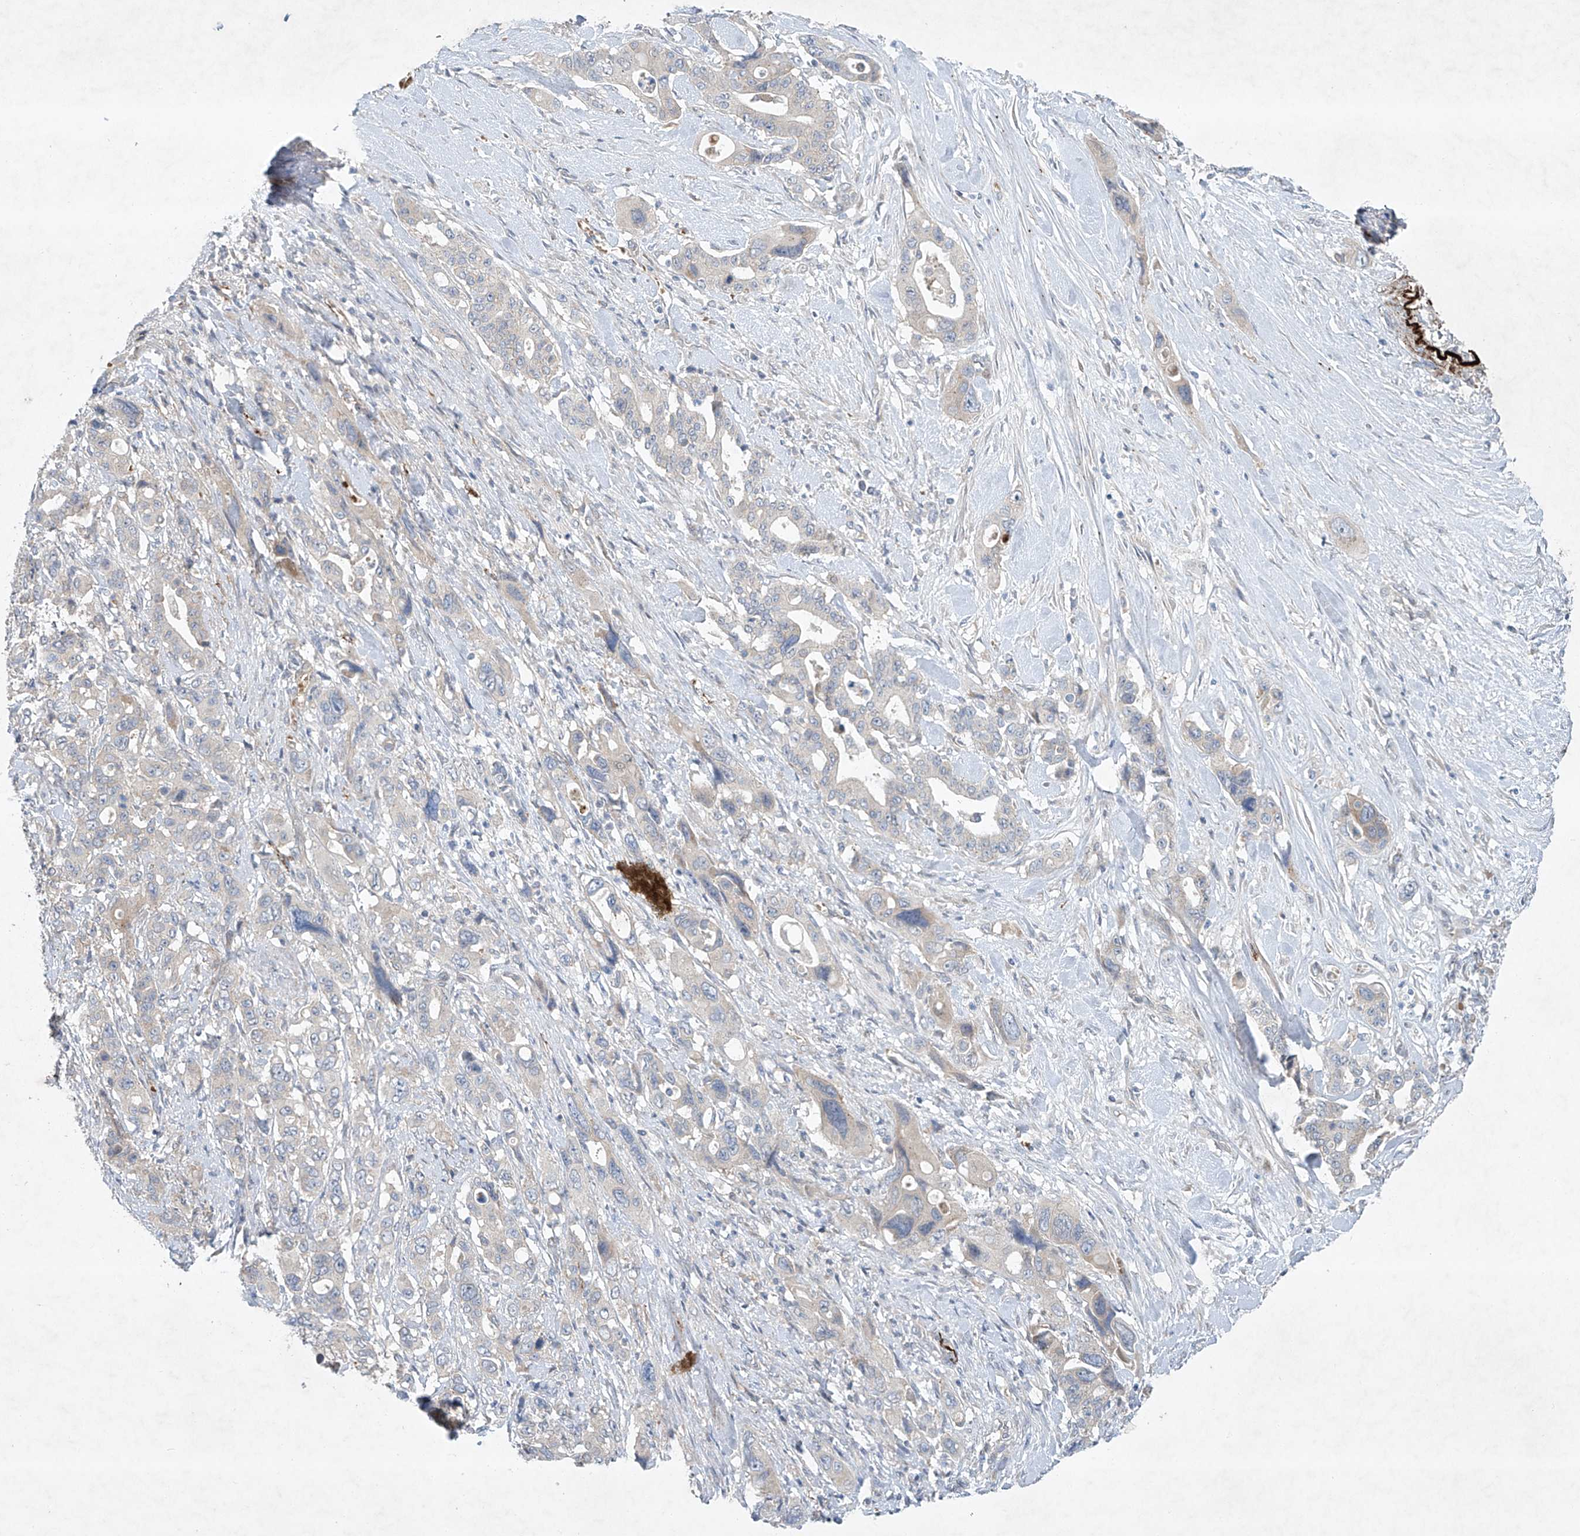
{"staining": {"intensity": "negative", "quantity": "none", "location": "none"}, "tissue": "pancreatic cancer", "cell_type": "Tumor cells", "image_type": "cancer", "snomed": [{"axis": "morphology", "description": "Adenocarcinoma, NOS"}, {"axis": "topography", "description": "Pancreas"}], "caption": "DAB (3,3'-diaminobenzidine) immunohistochemical staining of pancreatic cancer (adenocarcinoma) shows no significant staining in tumor cells.", "gene": "TJAP1", "patient": {"sex": "male", "age": 46}}